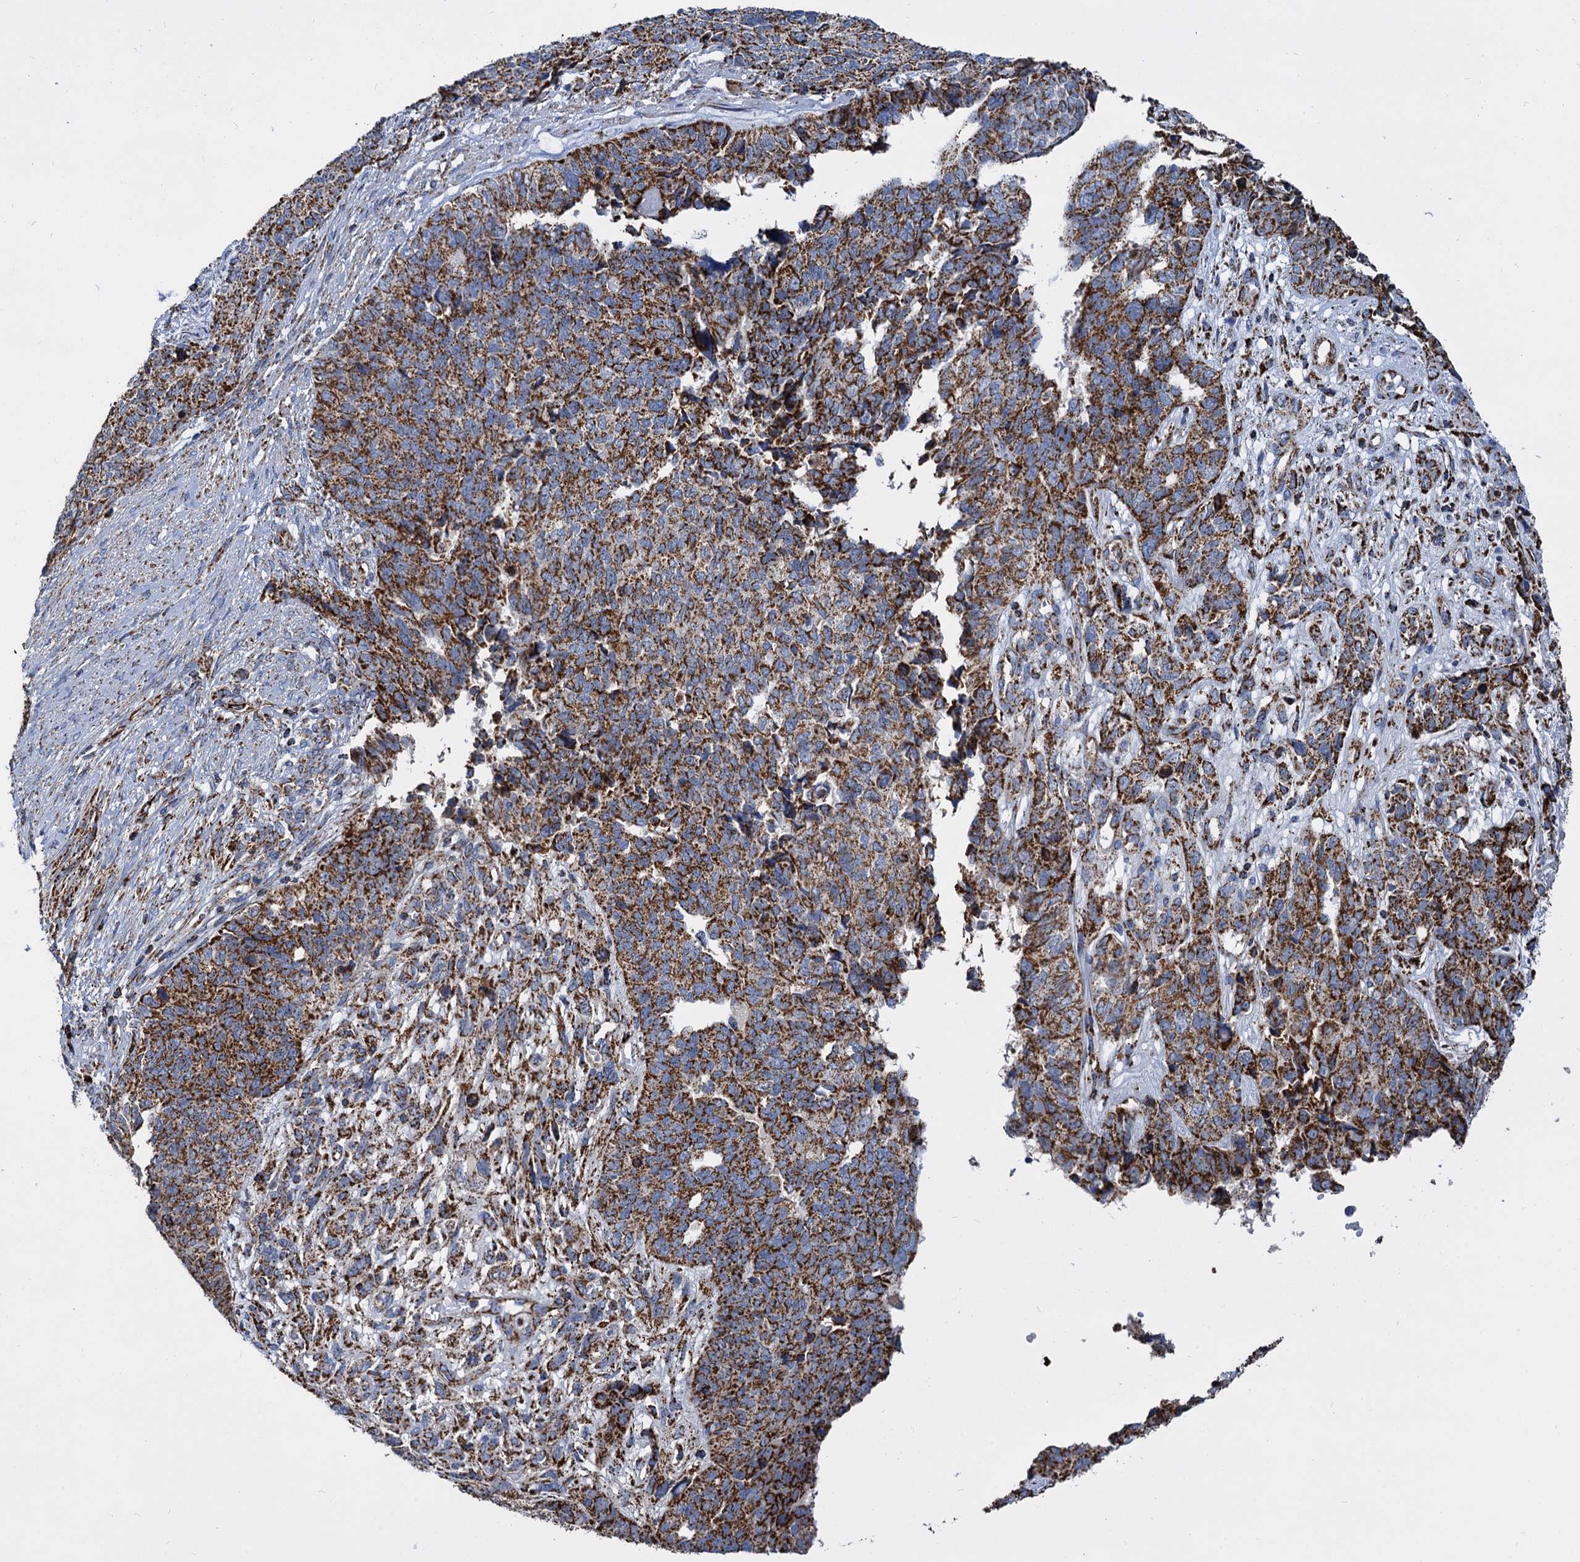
{"staining": {"intensity": "strong", "quantity": ">75%", "location": "cytoplasmic/membranous"}, "tissue": "cervical cancer", "cell_type": "Tumor cells", "image_type": "cancer", "snomed": [{"axis": "morphology", "description": "Squamous cell carcinoma, NOS"}, {"axis": "topography", "description": "Cervix"}], "caption": "High-power microscopy captured an IHC image of cervical cancer, revealing strong cytoplasmic/membranous staining in about >75% of tumor cells. (Stains: DAB in brown, nuclei in blue, Microscopy: brightfield microscopy at high magnification).", "gene": "TIMM10", "patient": {"sex": "female", "age": 63}}